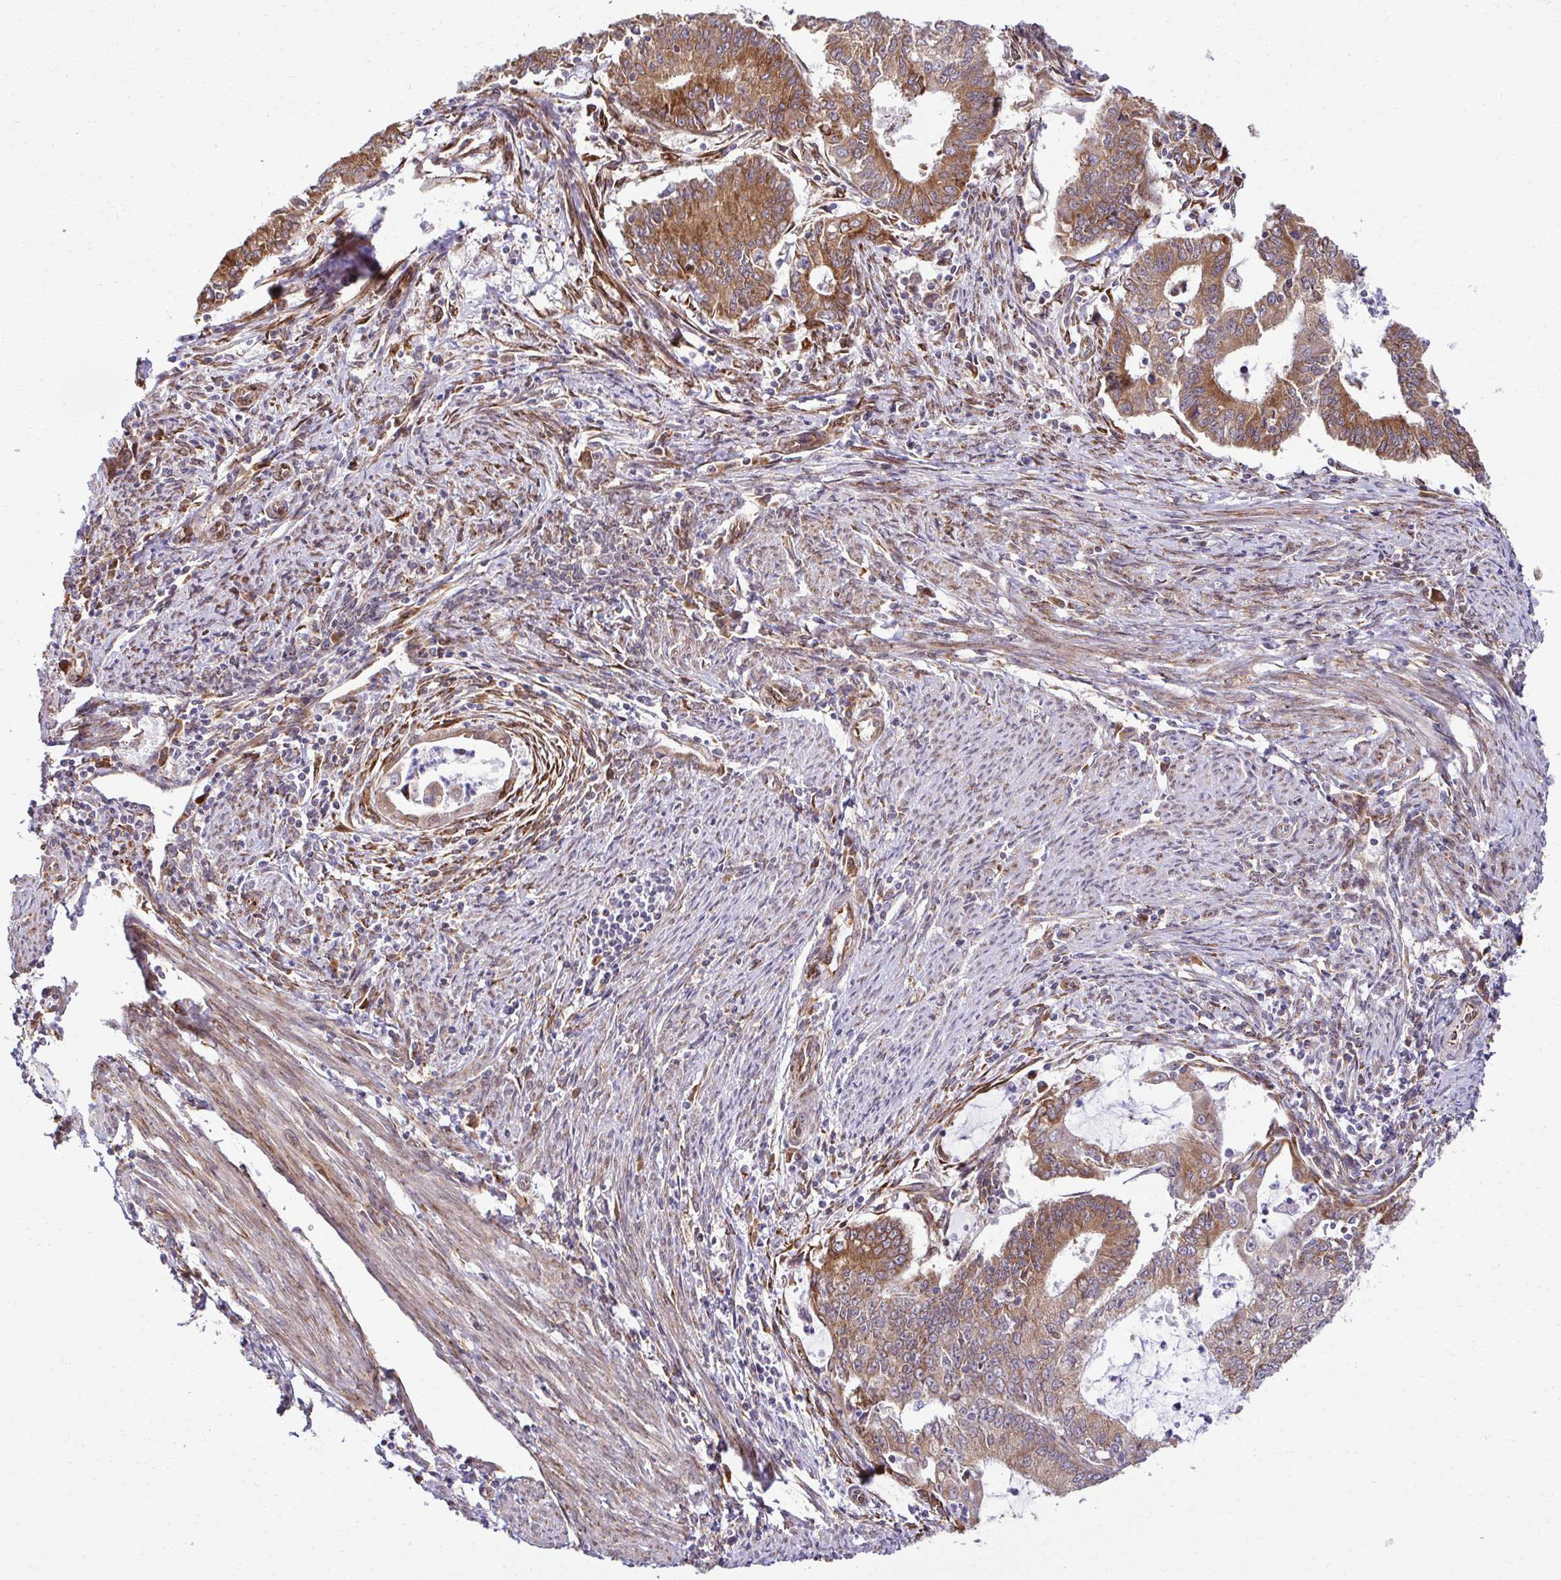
{"staining": {"intensity": "moderate", "quantity": ">75%", "location": "cytoplasmic/membranous"}, "tissue": "endometrial cancer", "cell_type": "Tumor cells", "image_type": "cancer", "snomed": [{"axis": "morphology", "description": "Adenocarcinoma, NOS"}, {"axis": "topography", "description": "Endometrium"}], "caption": "Protein expression analysis of endometrial cancer displays moderate cytoplasmic/membranous staining in approximately >75% of tumor cells.", "gene": "HPS1", "patient": {"sex": "female", "age": 61}}